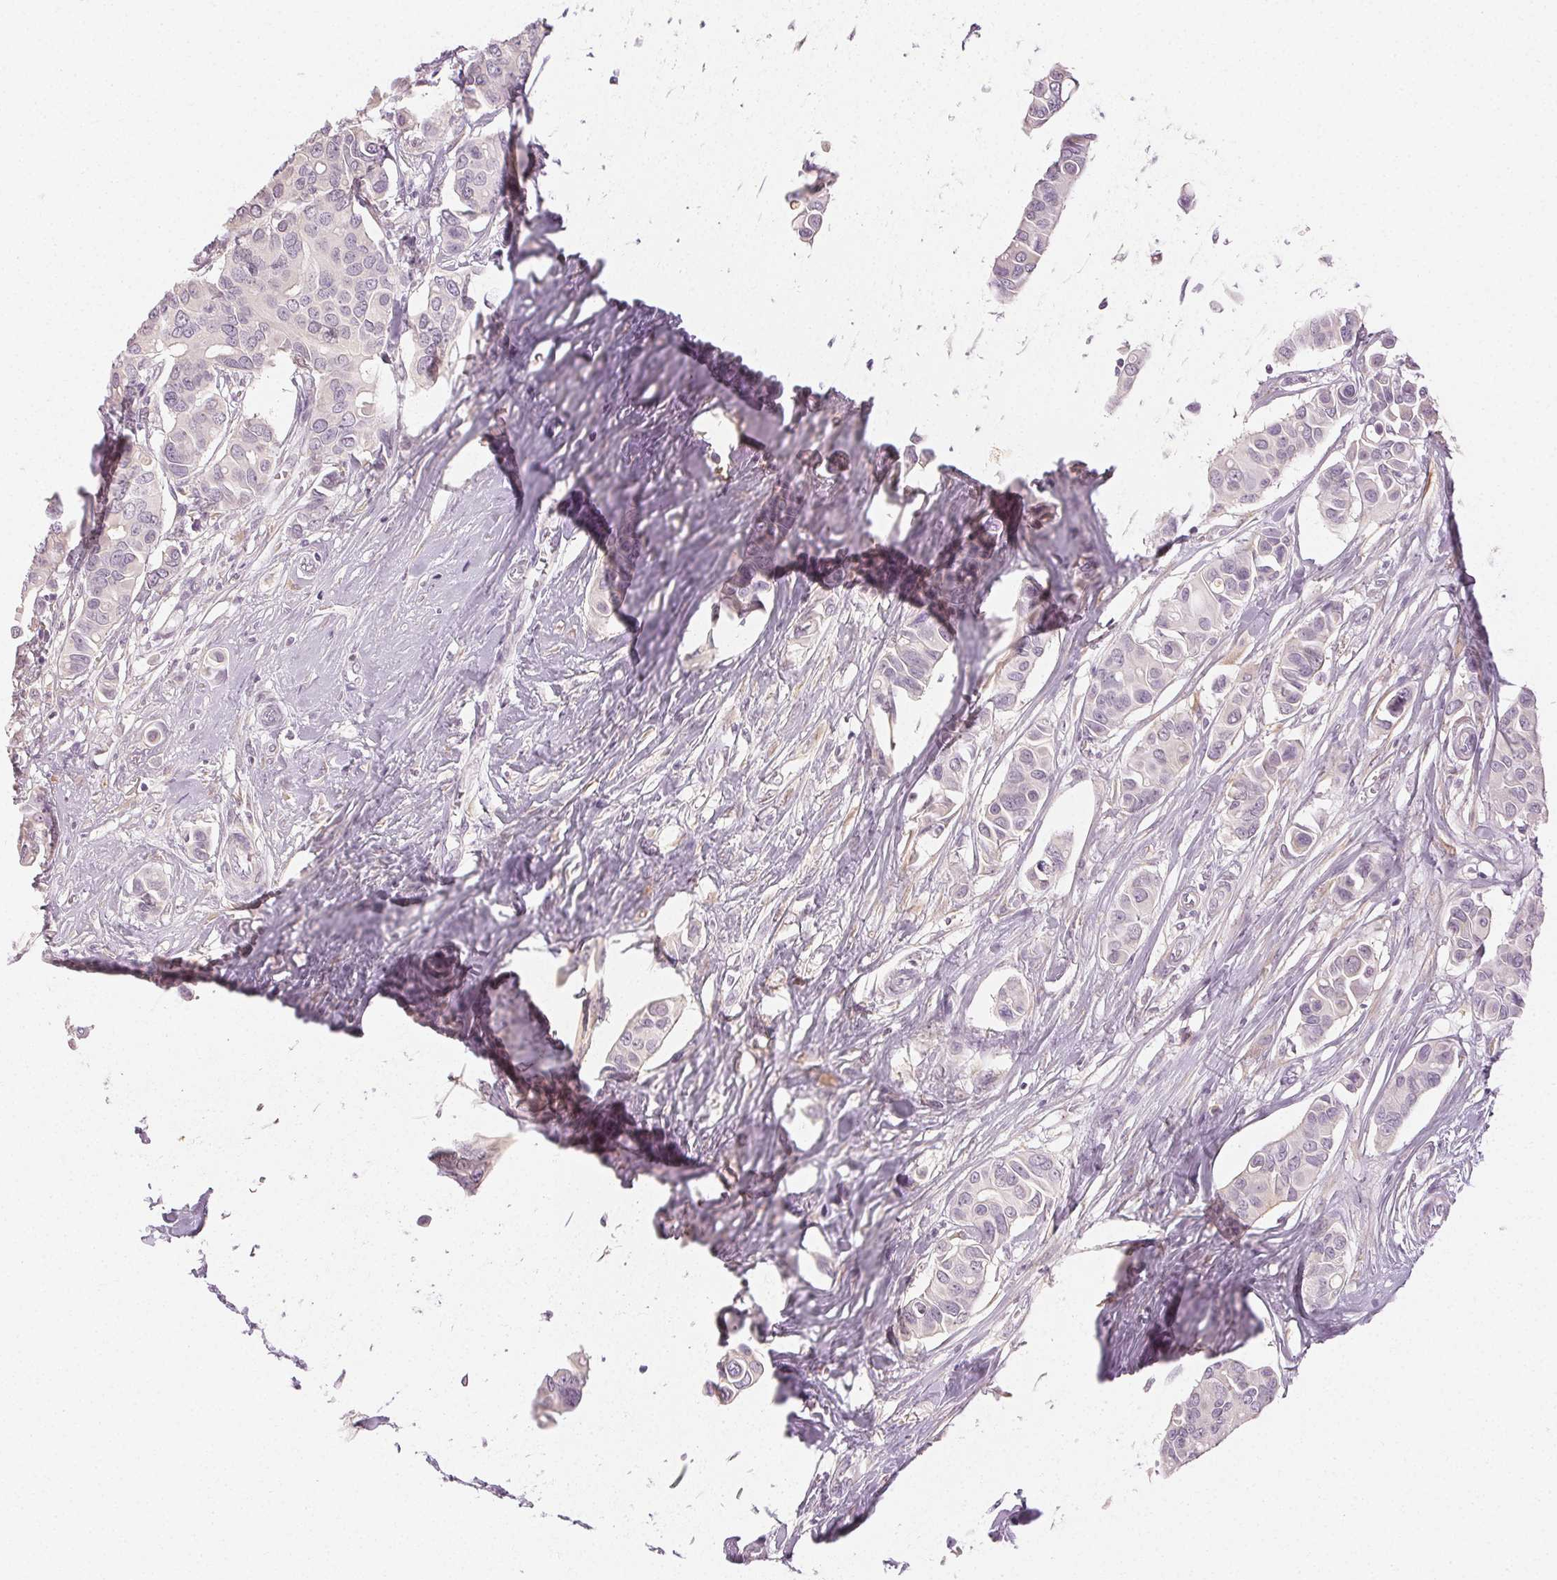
{"staining": {"intensity": "negative", "quantity": "none", "location": "none"}, "tissue": "breast cancer", "cell_type": "Tumor cells", "image_type": "cancer", "snomed": [{"axis": "morphology", "description": "Normal tissue, NOS"}, {"axis": "morphology", "description": "Duct carcinoma"}, {"axis": "topography", "description": "Skin"}, {"axis": "topography", "description": "Breast"}], "caption": "Human intraductal carcinoma (breast) stained for a protein using immunohistochemistry (IHC) demonstrates no expression in tumor cells.", "gene": "MAP1LC3A", "patient": {"sex": "female", "age": 54}}